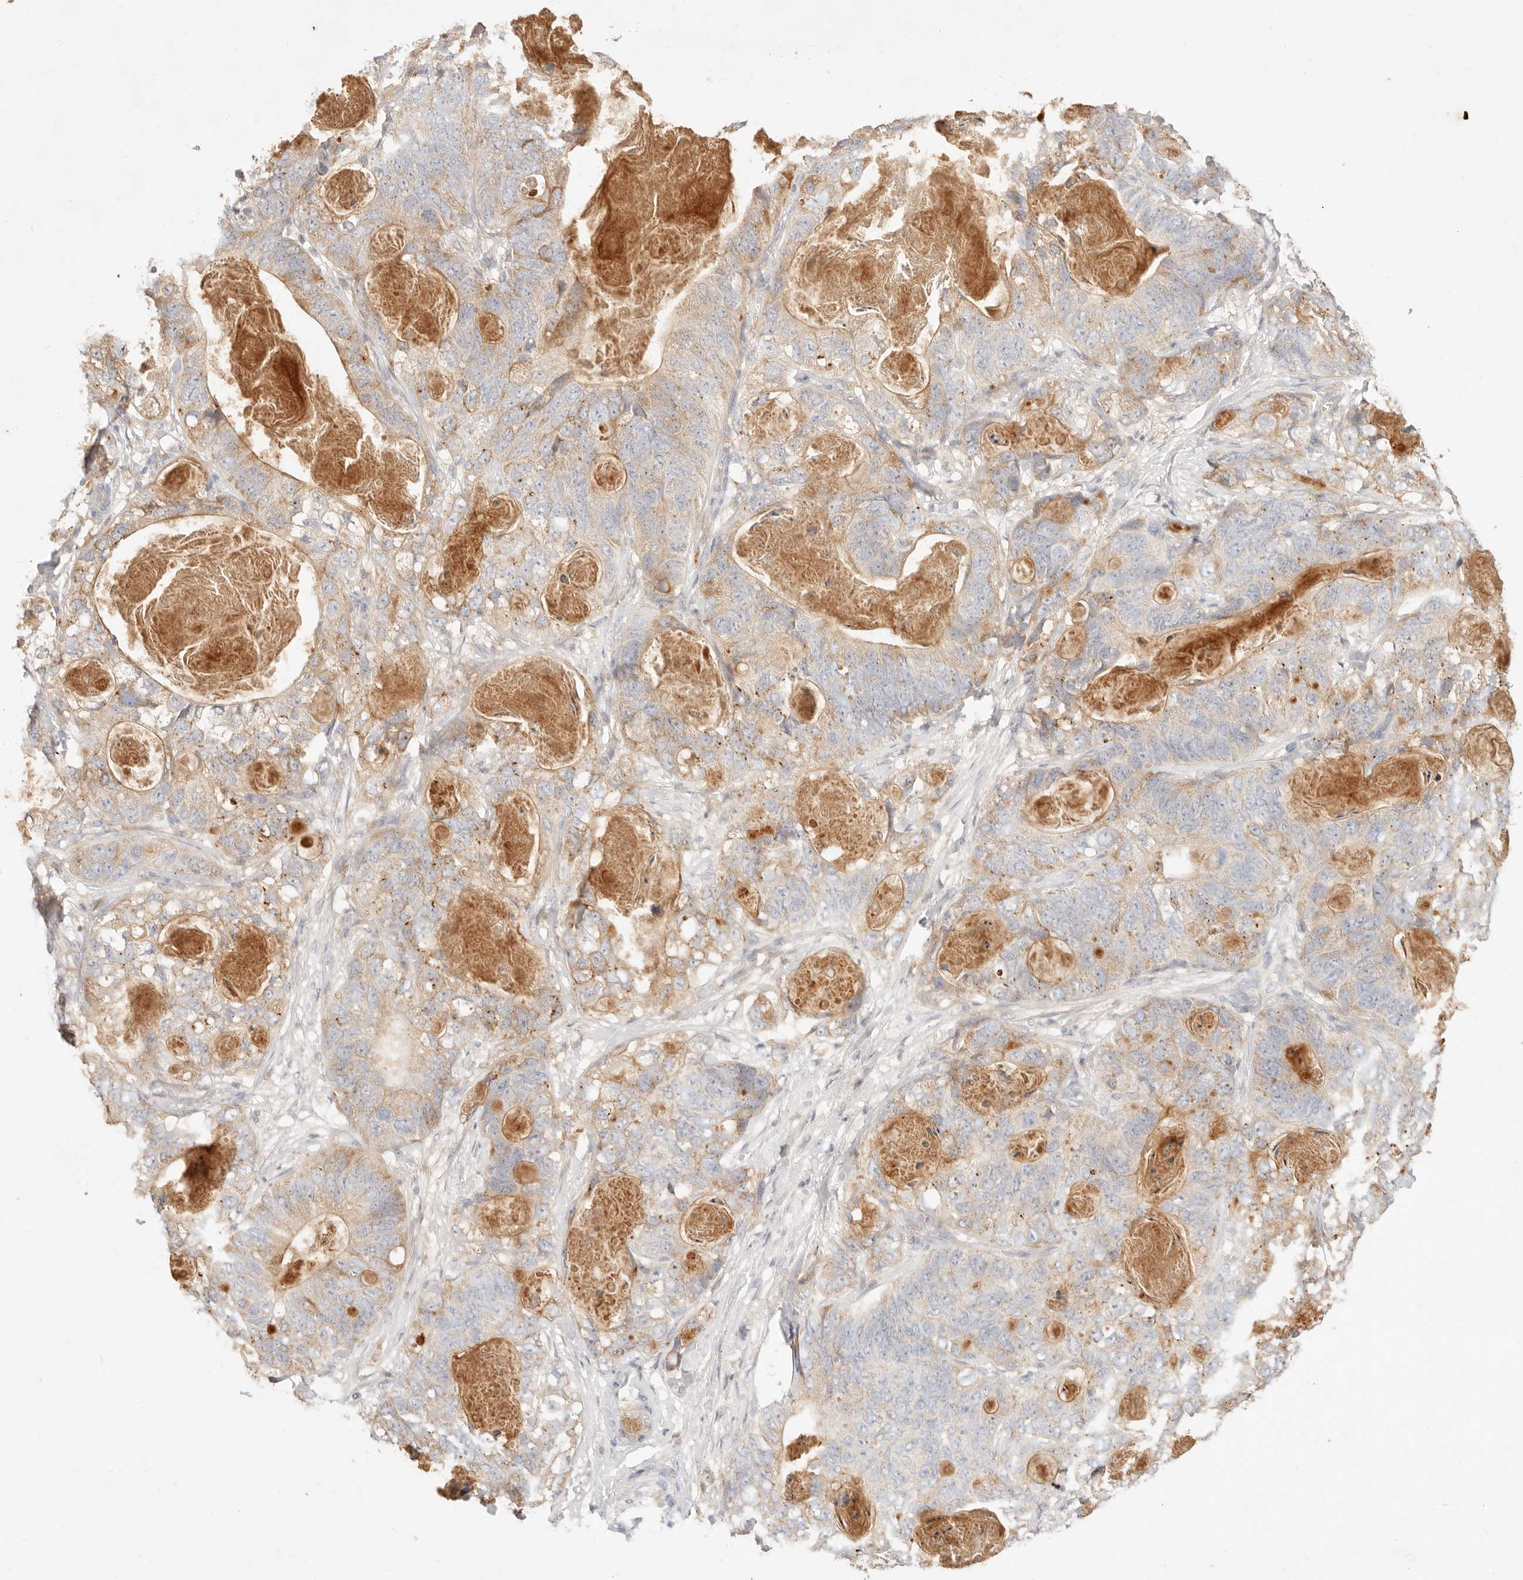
{"staining": {"intensity": "weak", "quantity": "25%-75%", "location": "cytoplasmic/membranous"}, "tissue": "stomach cancer", "cell_type": "Tumor cells", "image_type": "cancer", "snomed": [{"axis": "morphology", "description": "Normal tissue, NOS"}, {"axis": "morphology", "description": "Adenocarcinoma, NOS"}, {"axis": "topography", "description": "Stomach"}], "caption": "Stomach cancer (adenocarcinoma) stained with IHC exhibits weak cytoplasmic/membranous staining in approximately 25%-75% of tumor cells.", "gene": "ACOX1", "patient": {"sex": "female", "age": 89}}